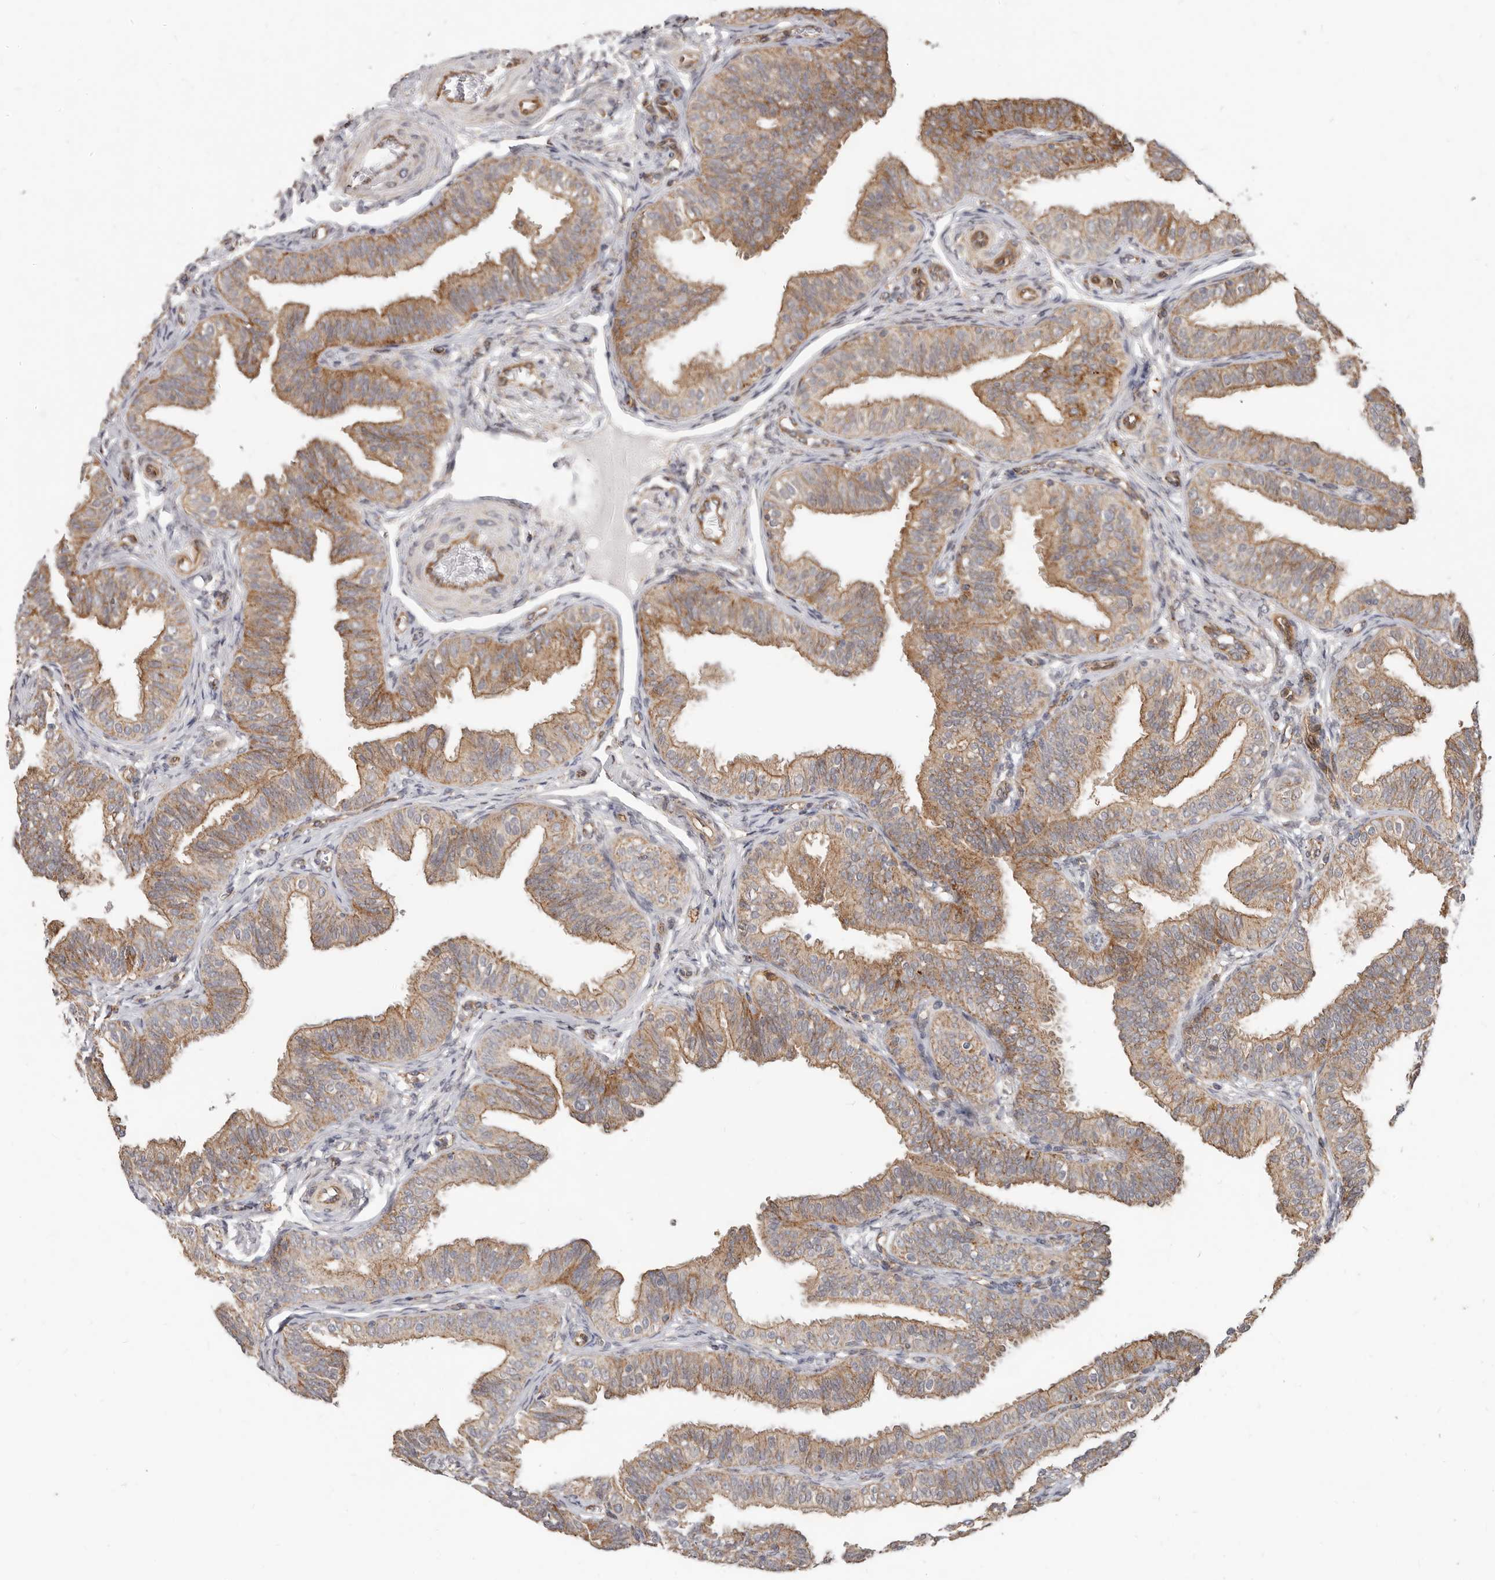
{"staining": {"intensity": "moderate", "quantity": ">75%", "location": "cytoplasmic/membranous"}, "tissue": "fallopian tube", "cell_type": "Glandular cells", "image_type": "normal", "snomed": [{"axis": "morphology", "description": "Normal tissue, NOS"}, {"axis": "topography", "description": "Fallopian tube"}], "caption": "Glandular cells demonstrate medium levels of moderate cytoplasmic/membranous positivity in about >75% of cells in normal human fallopian tube. The staining is performed using DAB (3,3'-diaminobenzidine) brown chromogen to label protein expression. The nuclei are counter-stained blue using hematoxylin.", "gene": "USP49", "patient": {"sex": "female", "age": 35}}